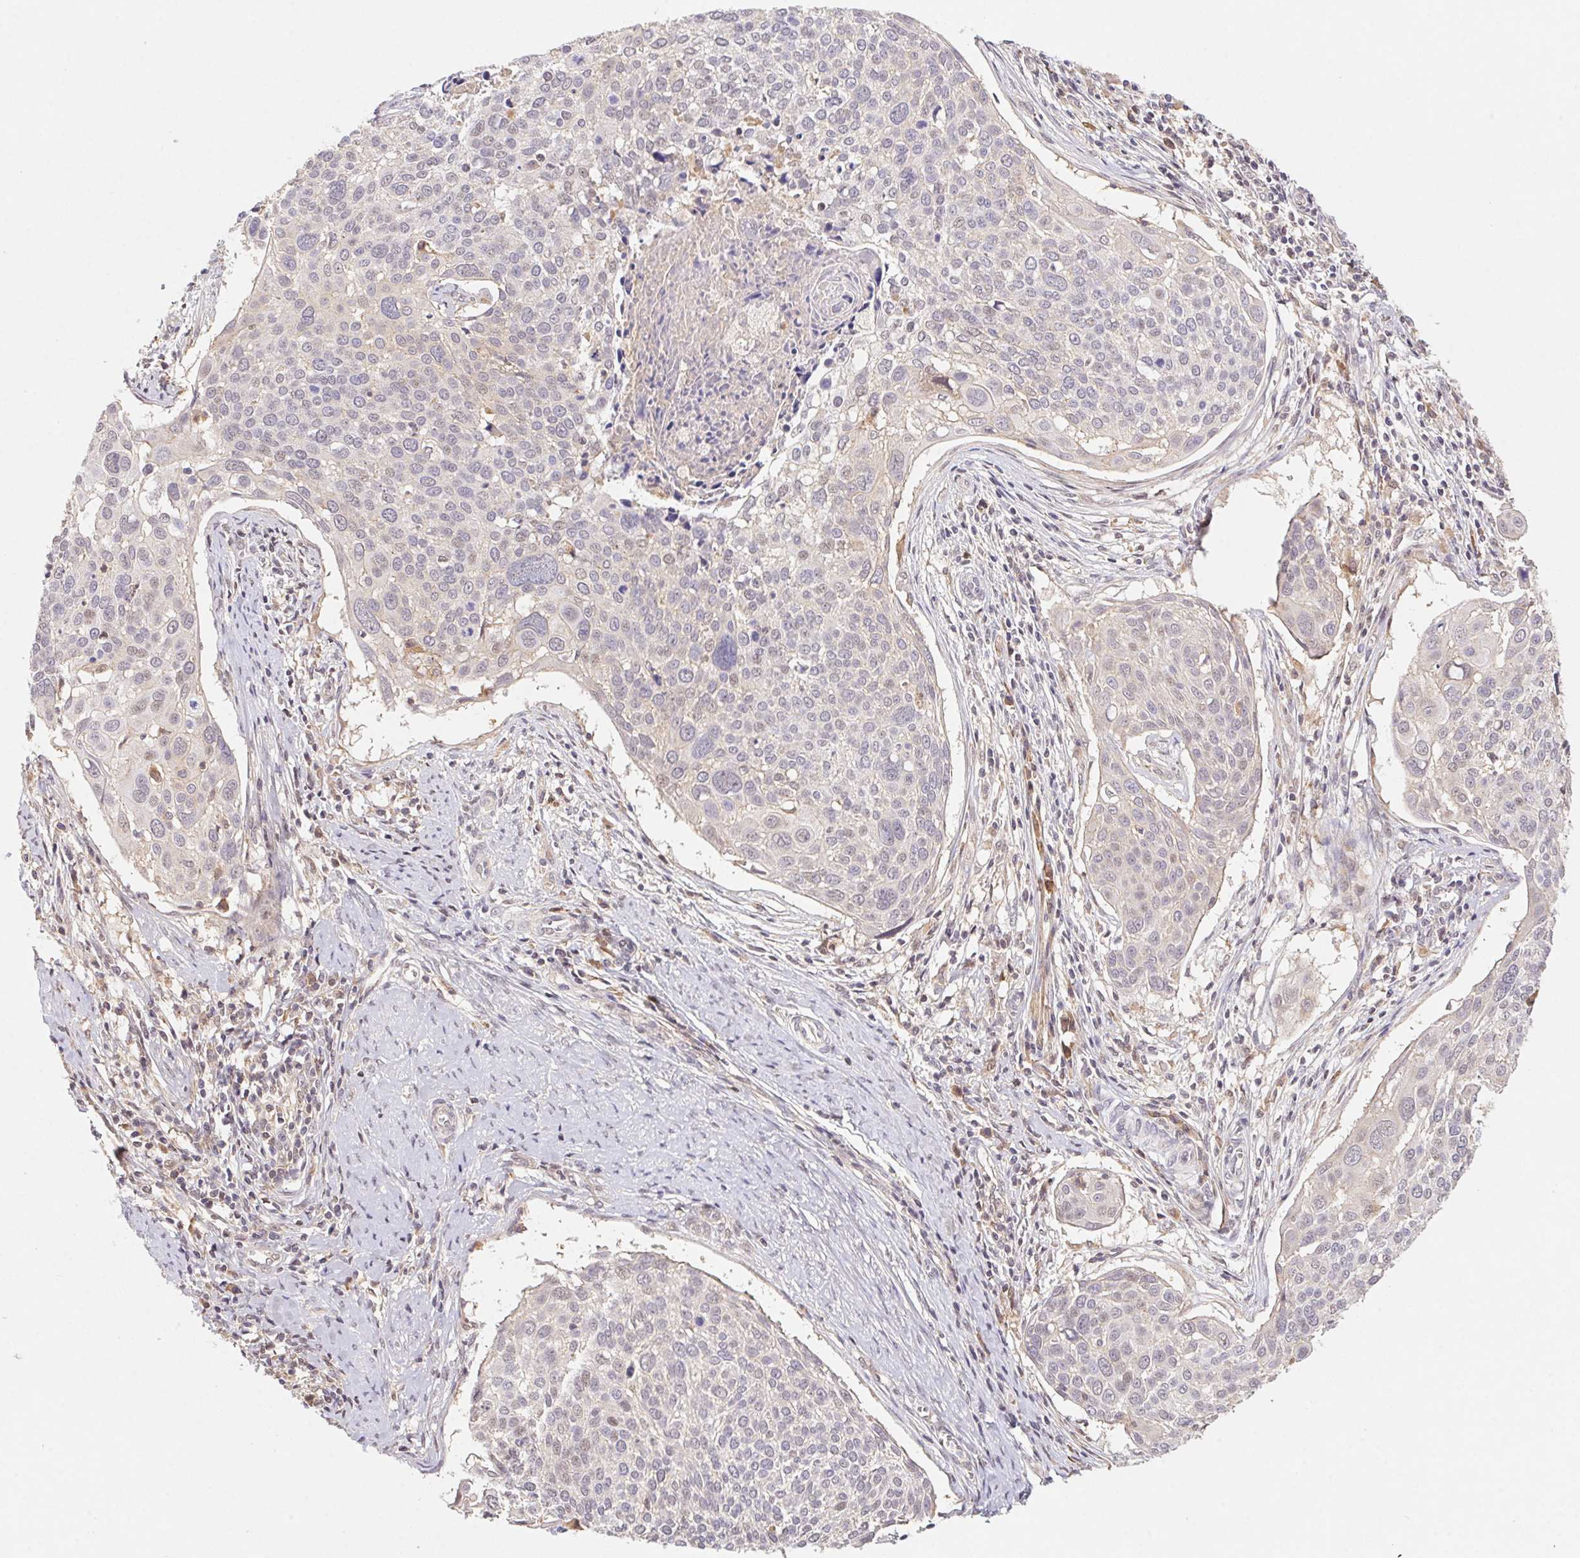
{"staining": {"intensity": "negative", "quantity": "none", "location": "none"}, "tissue": "cervical cancer", "cell_type": "Tumor cells", "image_type": "cancer", "snomed": [{"axis": "morphology", "description": "Squamous cell carcinoma, NOS"}, {"axis": "topography", "description": "Cervix"}], "caption": "Micrograph shows no significant protein positivity in tumor cells of cervical cancer (squamous cell carcinoma).", "gene": "SLC52A2", "patient": {"sex": "female", "age": 39}}